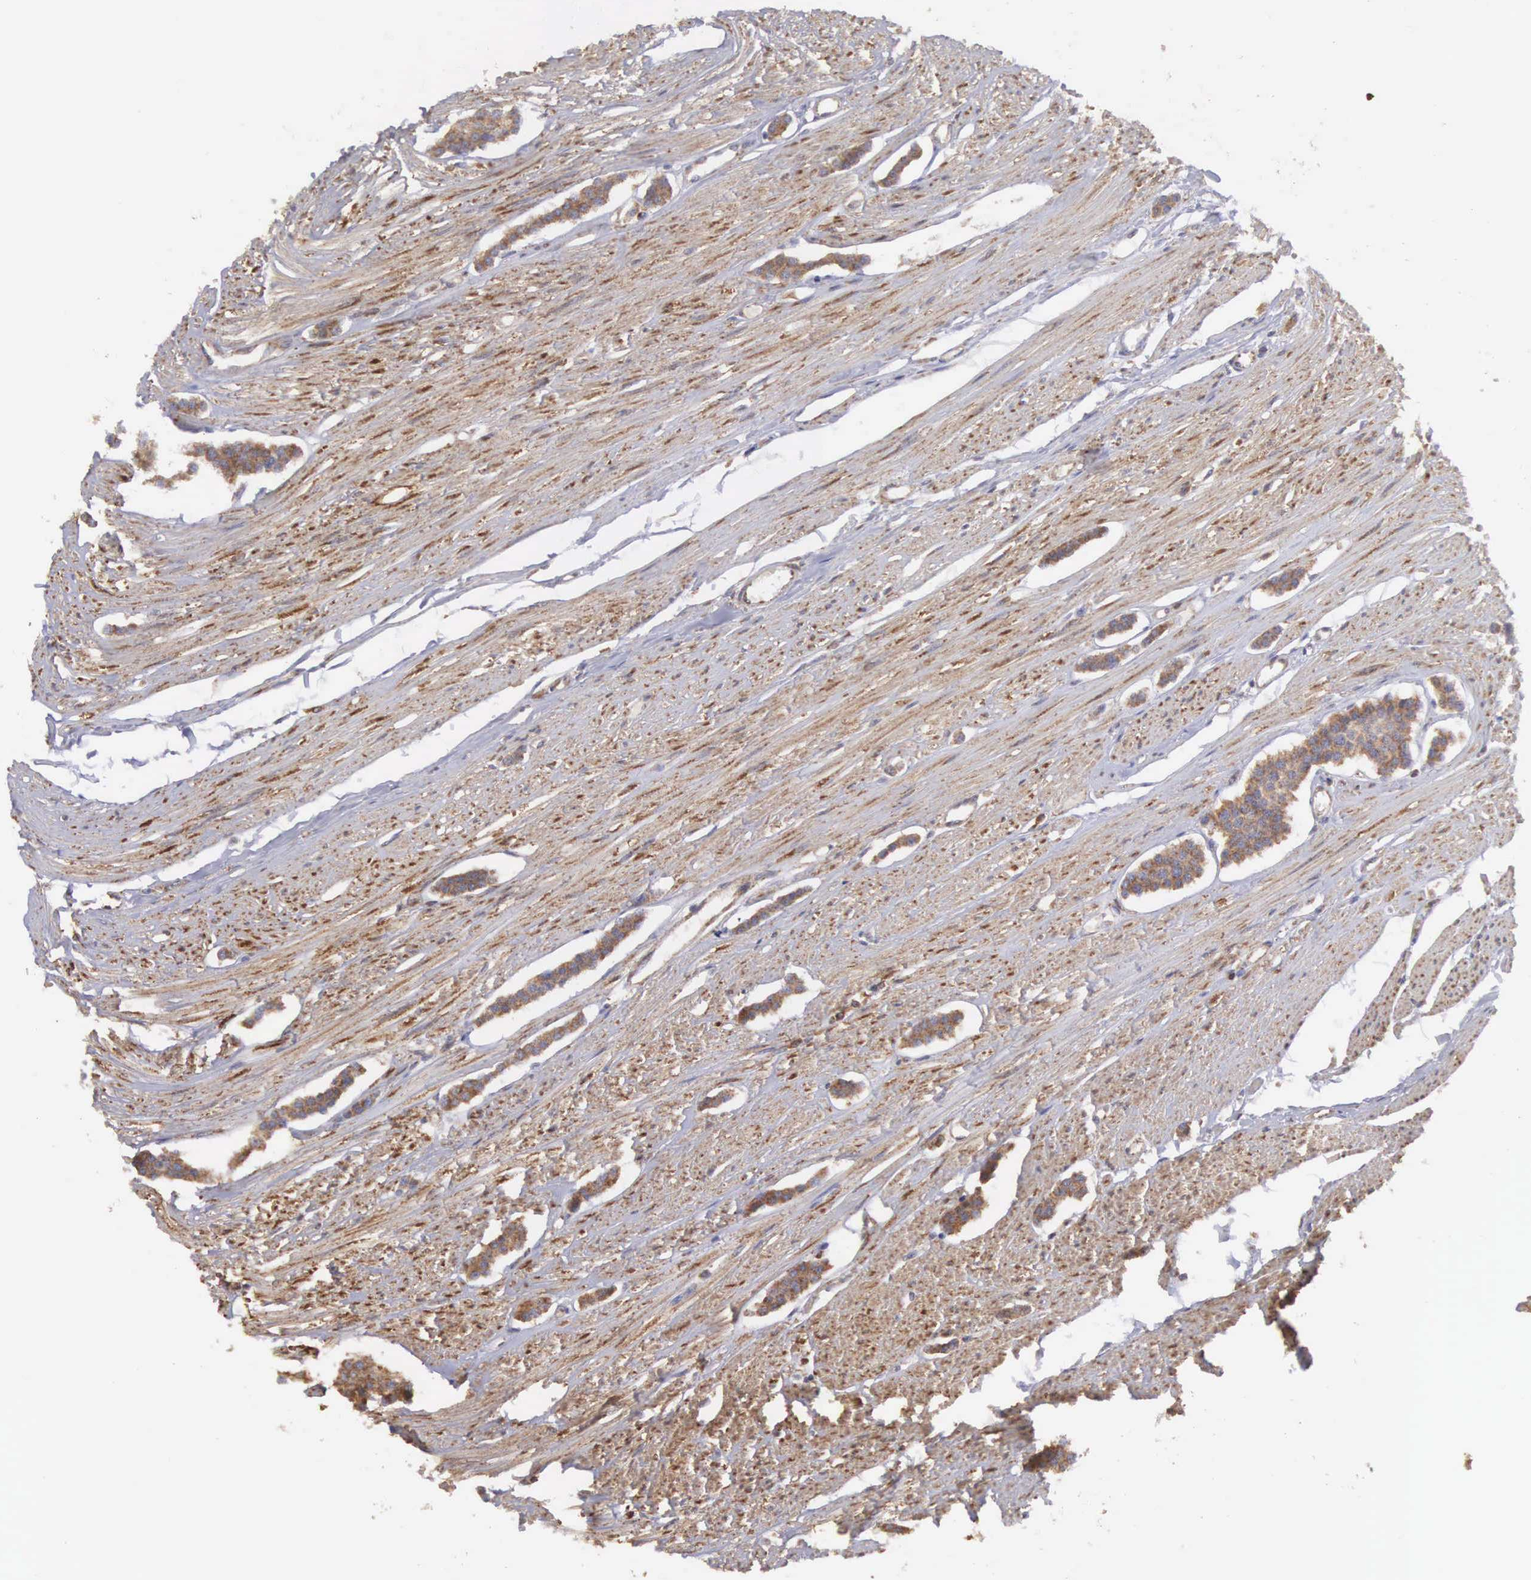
{"staining": {"intensity": "moderate", "quantity": ">75%", "location": "cytoplasmic/membranous"}, "tissue": "carcinoid", "cell_type": "Tumor cells", "image_type": "cancer", "snomed": [{"axis": "morphology", "description": "Carcinoid, malignant, NOS"}, {"axis": "topography", "description": "Small intestine"}], "caption": "IHC staining of carcinoid, which reveals medium levels of moderate cytoplasmic/membranous staining in about >75% of tumor cells indicating moderate cytoplasmic/membranous protein expression. The staining was performed using DAB (brown) for protein detection and nuclei were counterstained in hematoxylin (blue).", "gene": "DHRS1", "patient": {"sex": "male", "age": 60}}